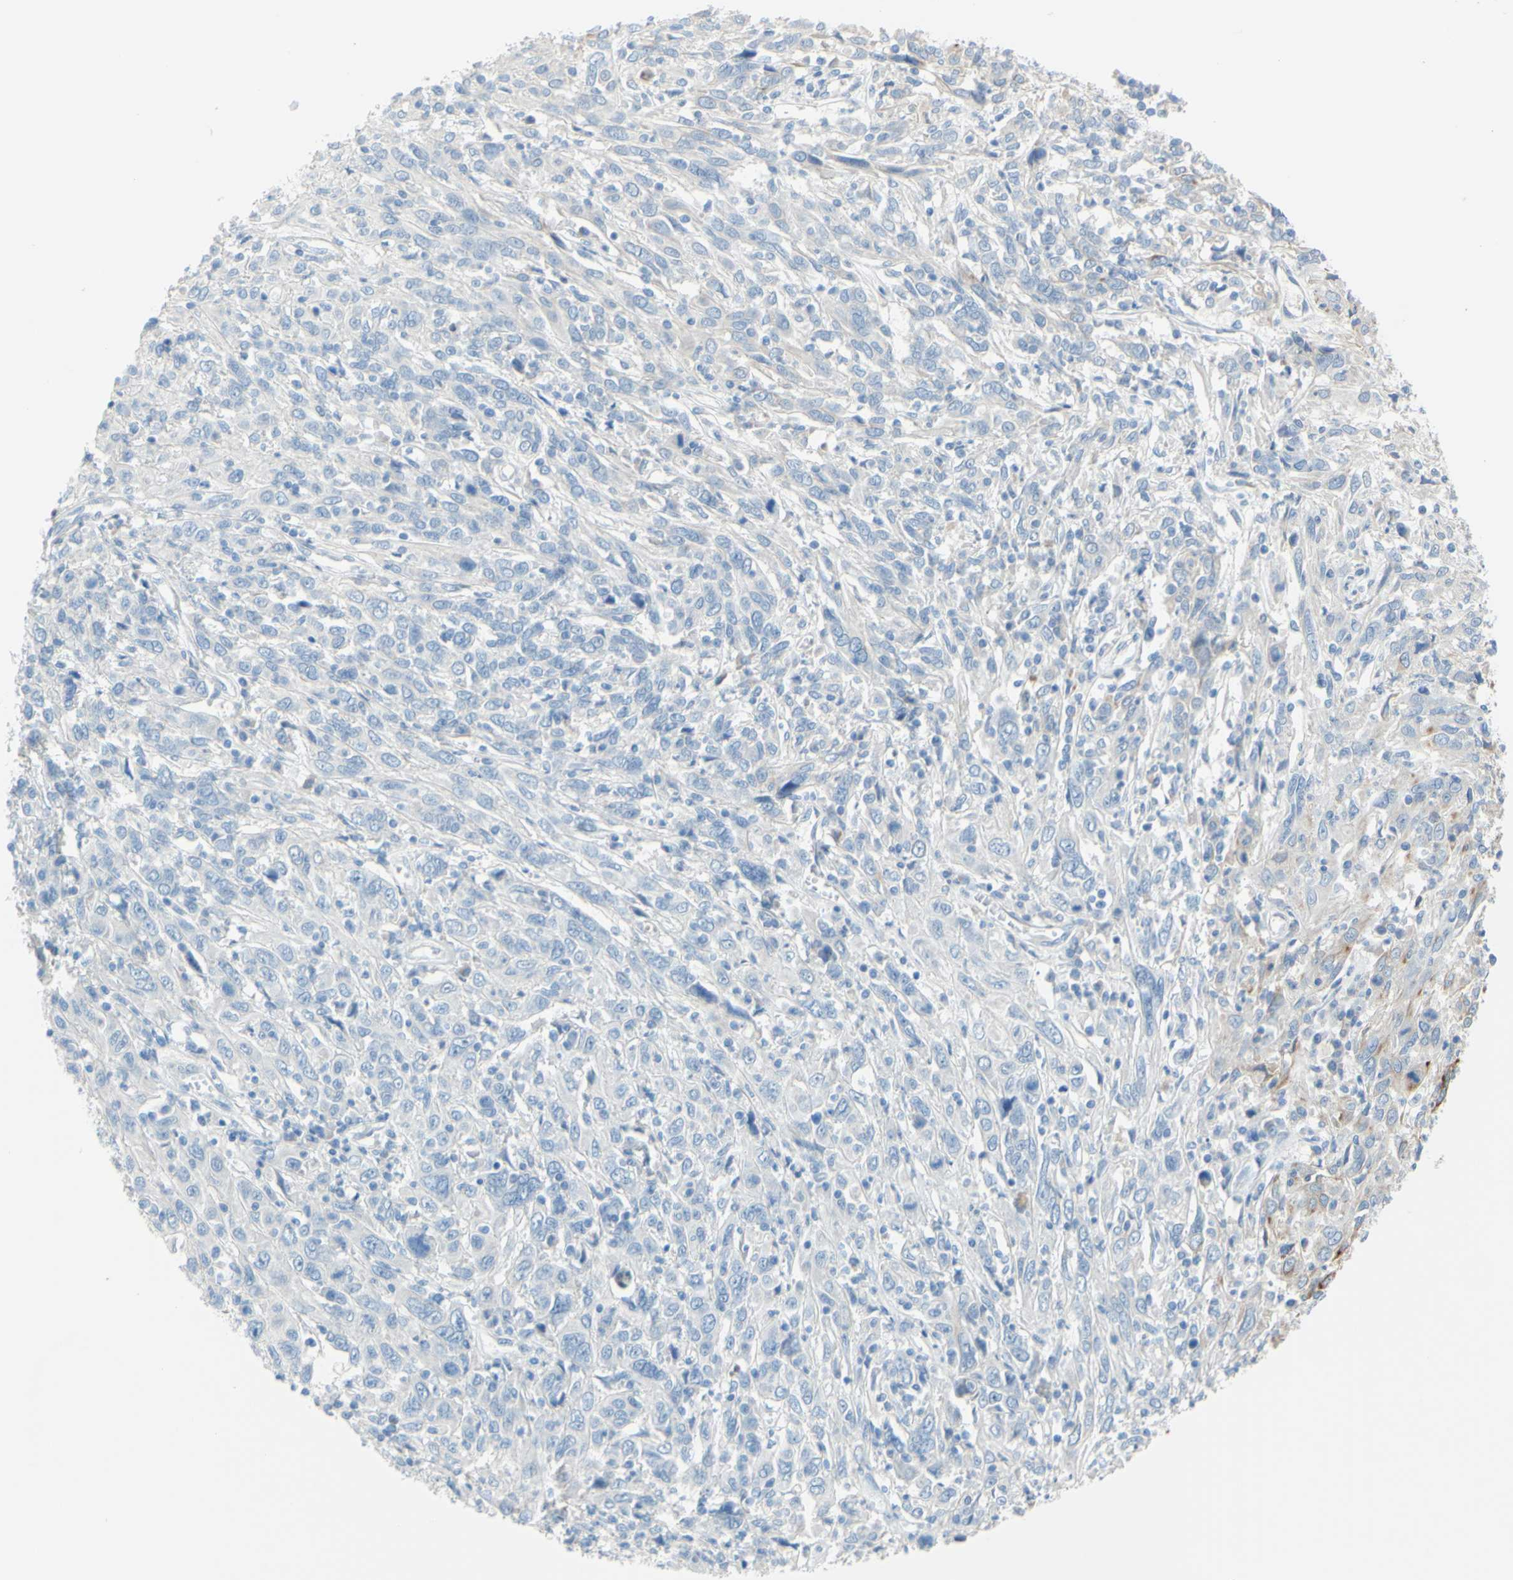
{"staining": {"intensity": "moderate", "quantity": "<25%", "location": "cytoplasmic/membranous"}, "tissue": "cervical cancer", "cell_type": "Tumor cells", "image_type": "cancer", "snomed": [{"axis": "morphology", "description": "Squamous cell carcinoma, NOS"}, {"axis": "topography", "description": "Cervix"}], "caption": "Immunohistochemical staining of cervical cancer (squamous cell carcinoma) exhibits low levels of moderate cytoplasmic/membranous expression in approximately <25% of tumor cells.", "gene": "SLC1A2", "patient": {"sex": "female", "age": 46}}